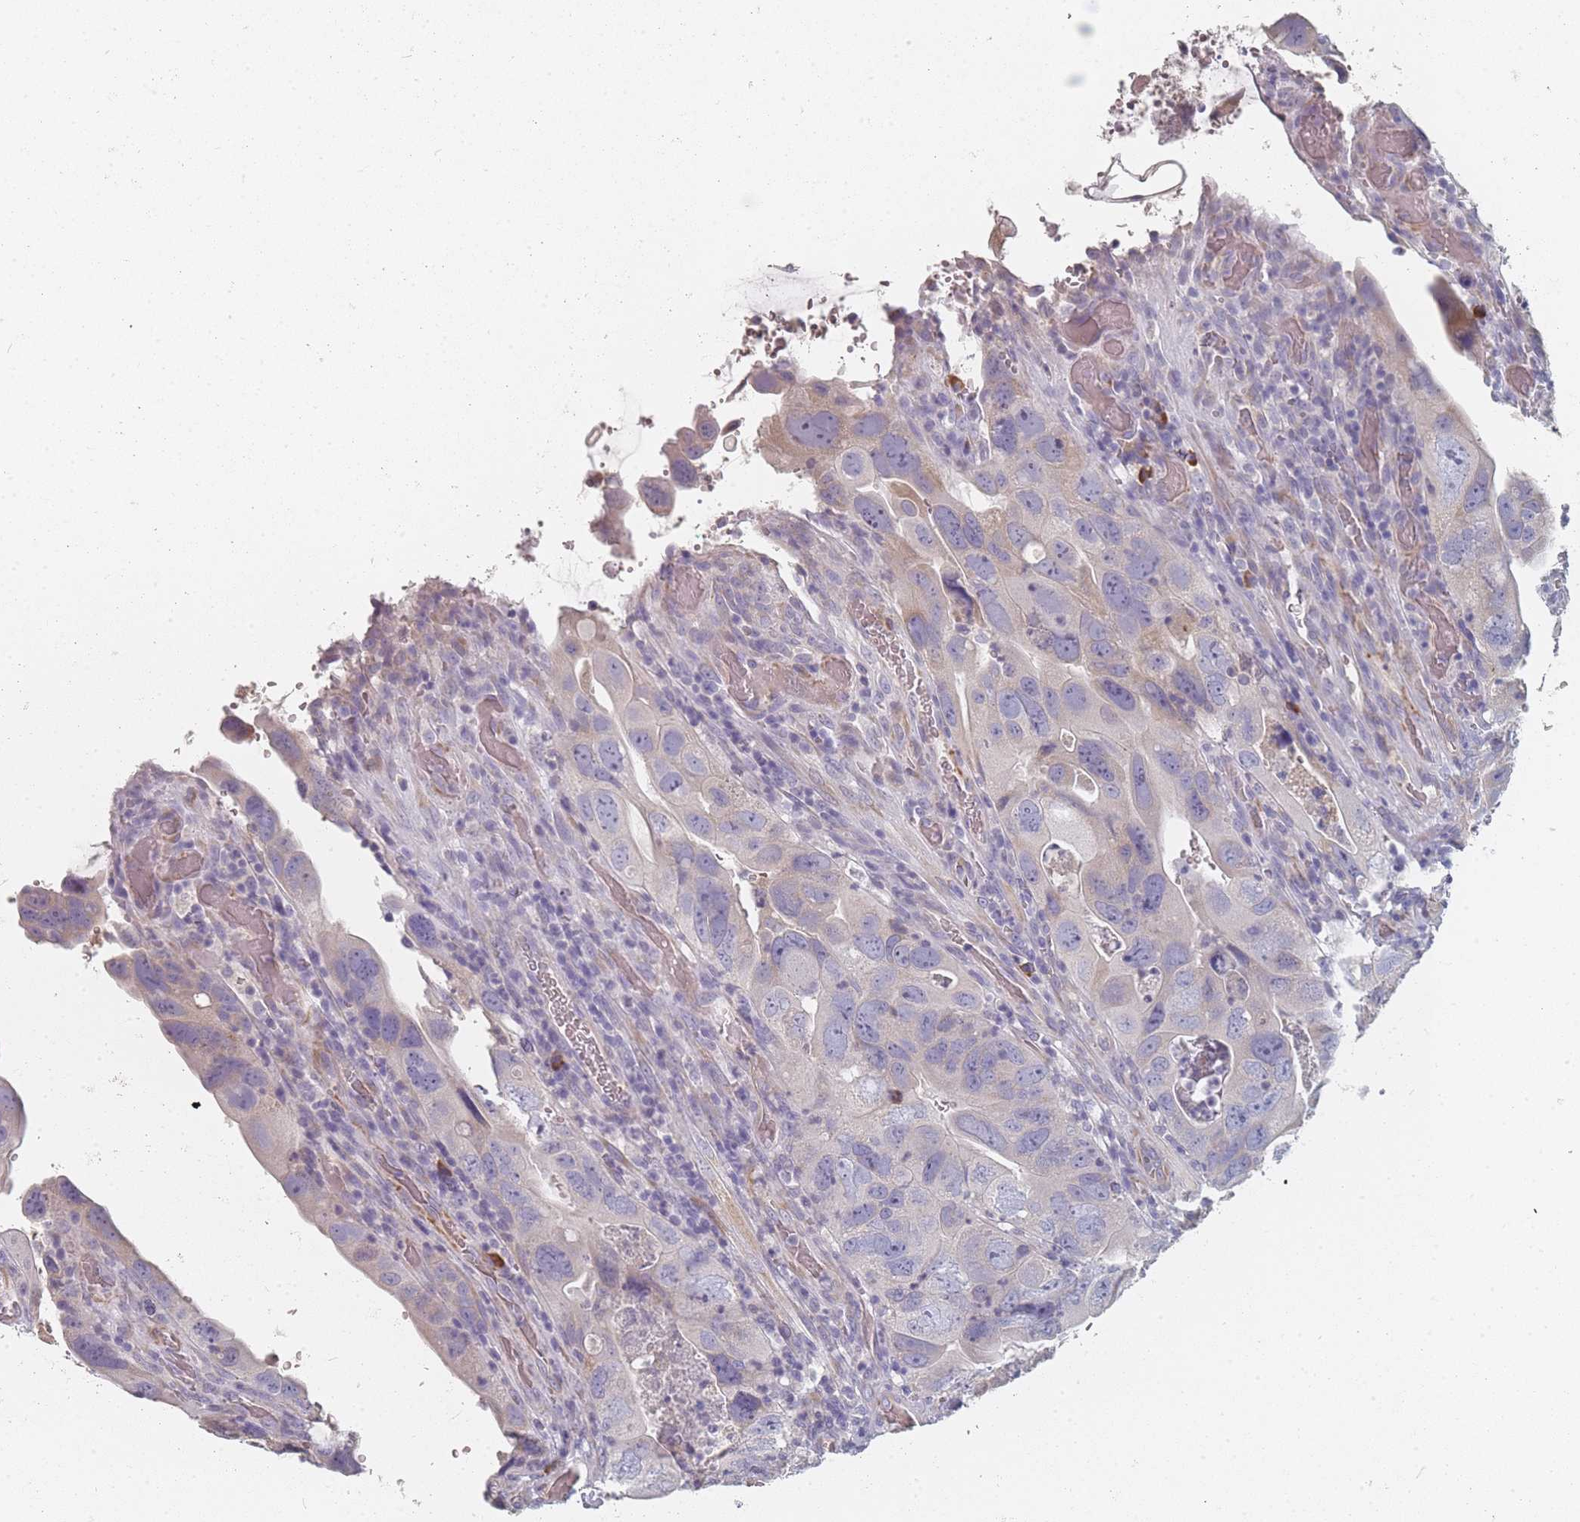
{"staining": {"intensity": "weak", "quantity": "<25%", "location": "cytoplasmic/membranous"}, "tissue": "colorectal cancer", "cell_type": "Tumor cells", "image_type": "cancer", "snomed": [{"axis": "morphology", "description": "Adenocarcinoma, NOS"}, {"axis": "topography", "description": "Rectum"}], "caption": "Colorectal cancer was stained to show a protein in brown. There is no significant staining in tumor cells. The staining is performed using DAB brown chromogen with nuclei counter-stained in using hematoxylin.", "gene": "SLC35E4", "patient": {"sex": "male", "age": 63}}